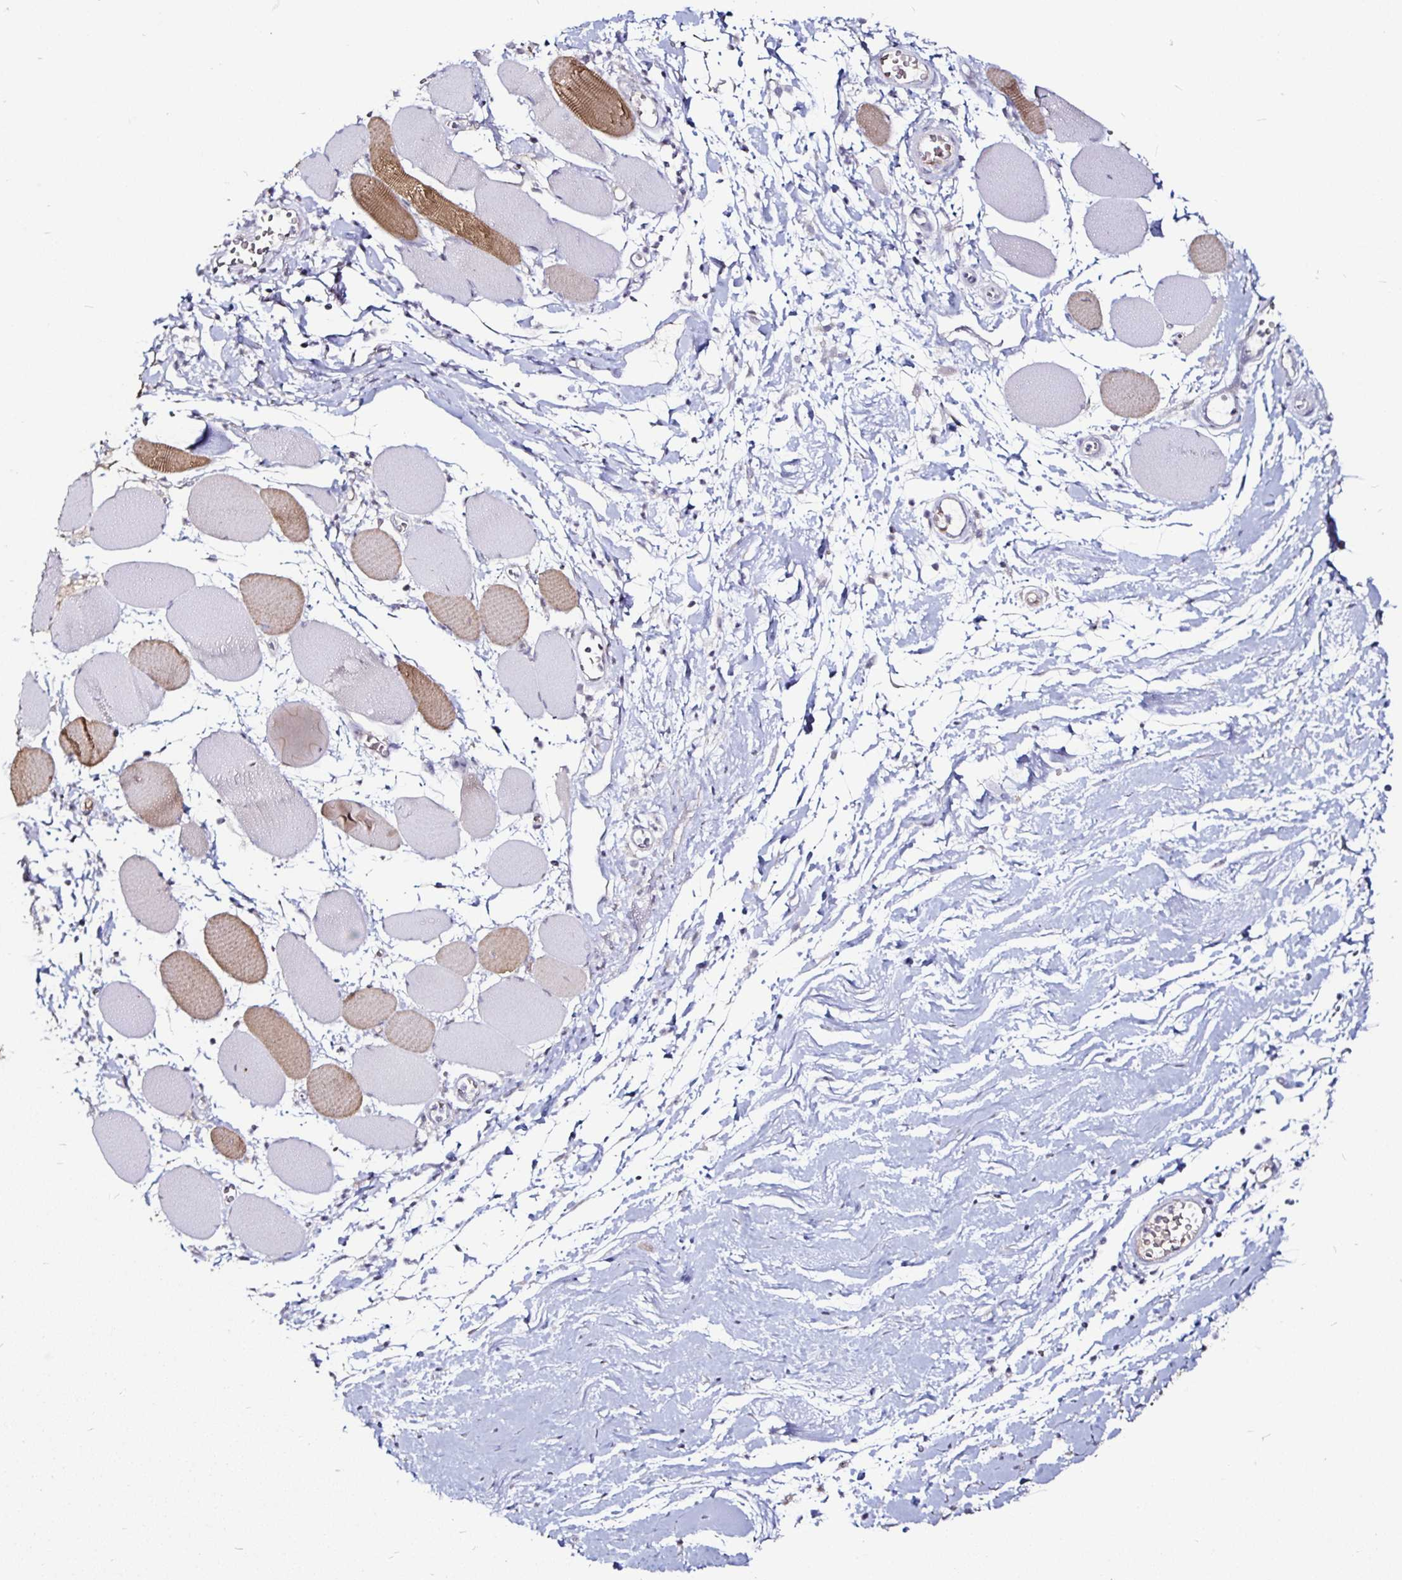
{"staining": {"intensity": "weak", "quantity": "25%-75%", "location": "cytoplasmic/membranous"}, "tissue": "skeletal muscle", "cell_type": "Myocytes", "image_type": "normal", "snomed": [{"axis": "morphology", "description": "Normal tissue, NOS"}, {"axis": "topography", "description": "Skeletal muscle"}], "caption": "Skeletal muscle stained with IHC shows weak cytoplasmic/membranous positivity in about 25%-75% of myocytes. (DAB (3,3'-diaminobenzidine) IHC with brightfield microscopy, high magnification).", "gene": "FAIM2", "patient": {"sex": "female", "age": 75}}